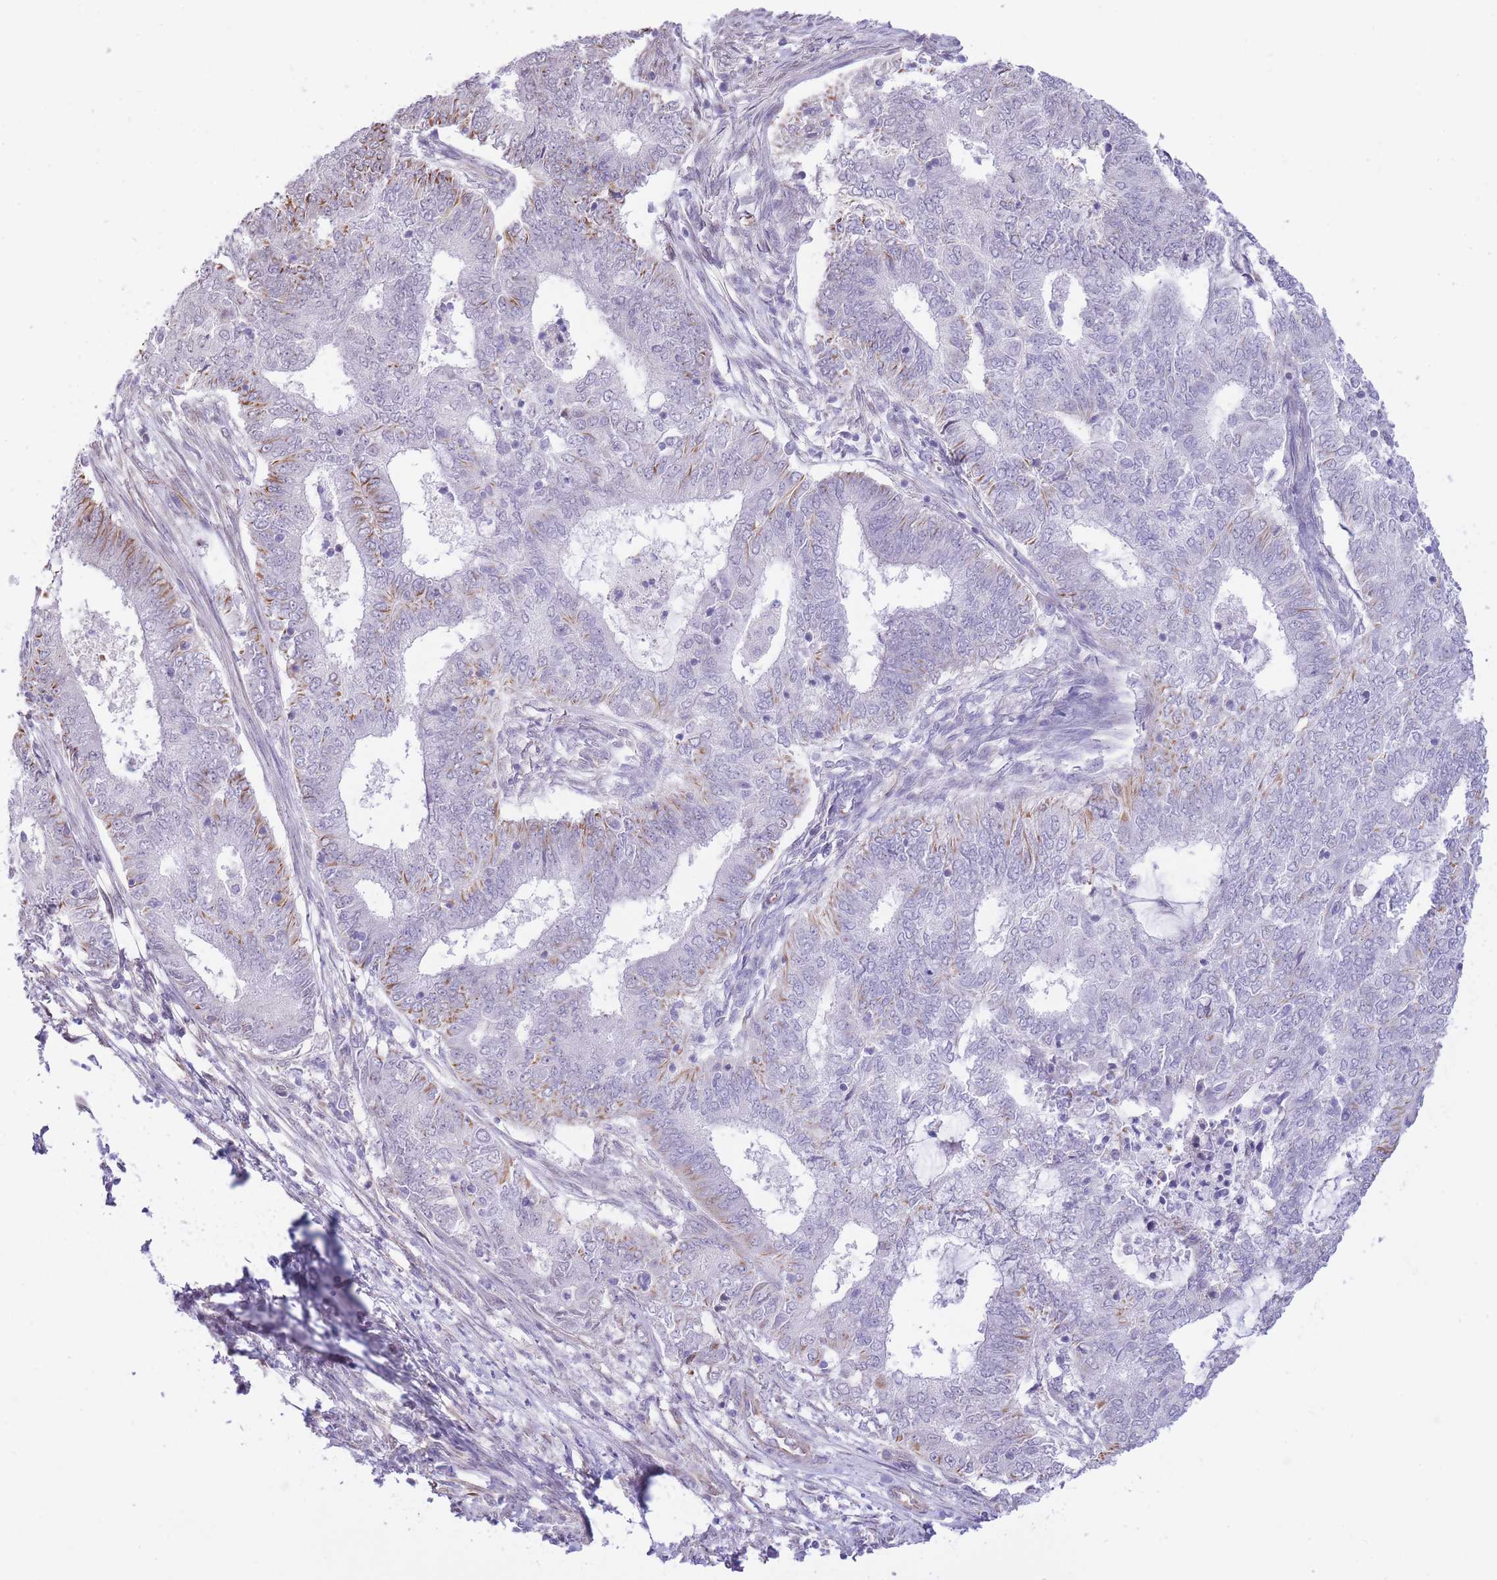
{"staining": {"intensity": "moderate", "quantity": "<25%", "location": "cytoplasmic/membranous"}, "tissue": "endometrial cancer", "cell_type": "Tumor cells", "image_type": "cancer", "snomed": [{"axis": "morphology", "description": "Adenocarcinoma, NOS"}, {"axis": "topography", "description": "Endometrium"}], "caption": "A high-resolution photomicrograph shows immunohistochemistry (IHC) staining of endometrial cancer, which displays moderate cytoplasmic/membranous expression in approximately <25% of tumor cells.", "gene": "PSG8", "patient": {"sex": "female", "age": 62}}